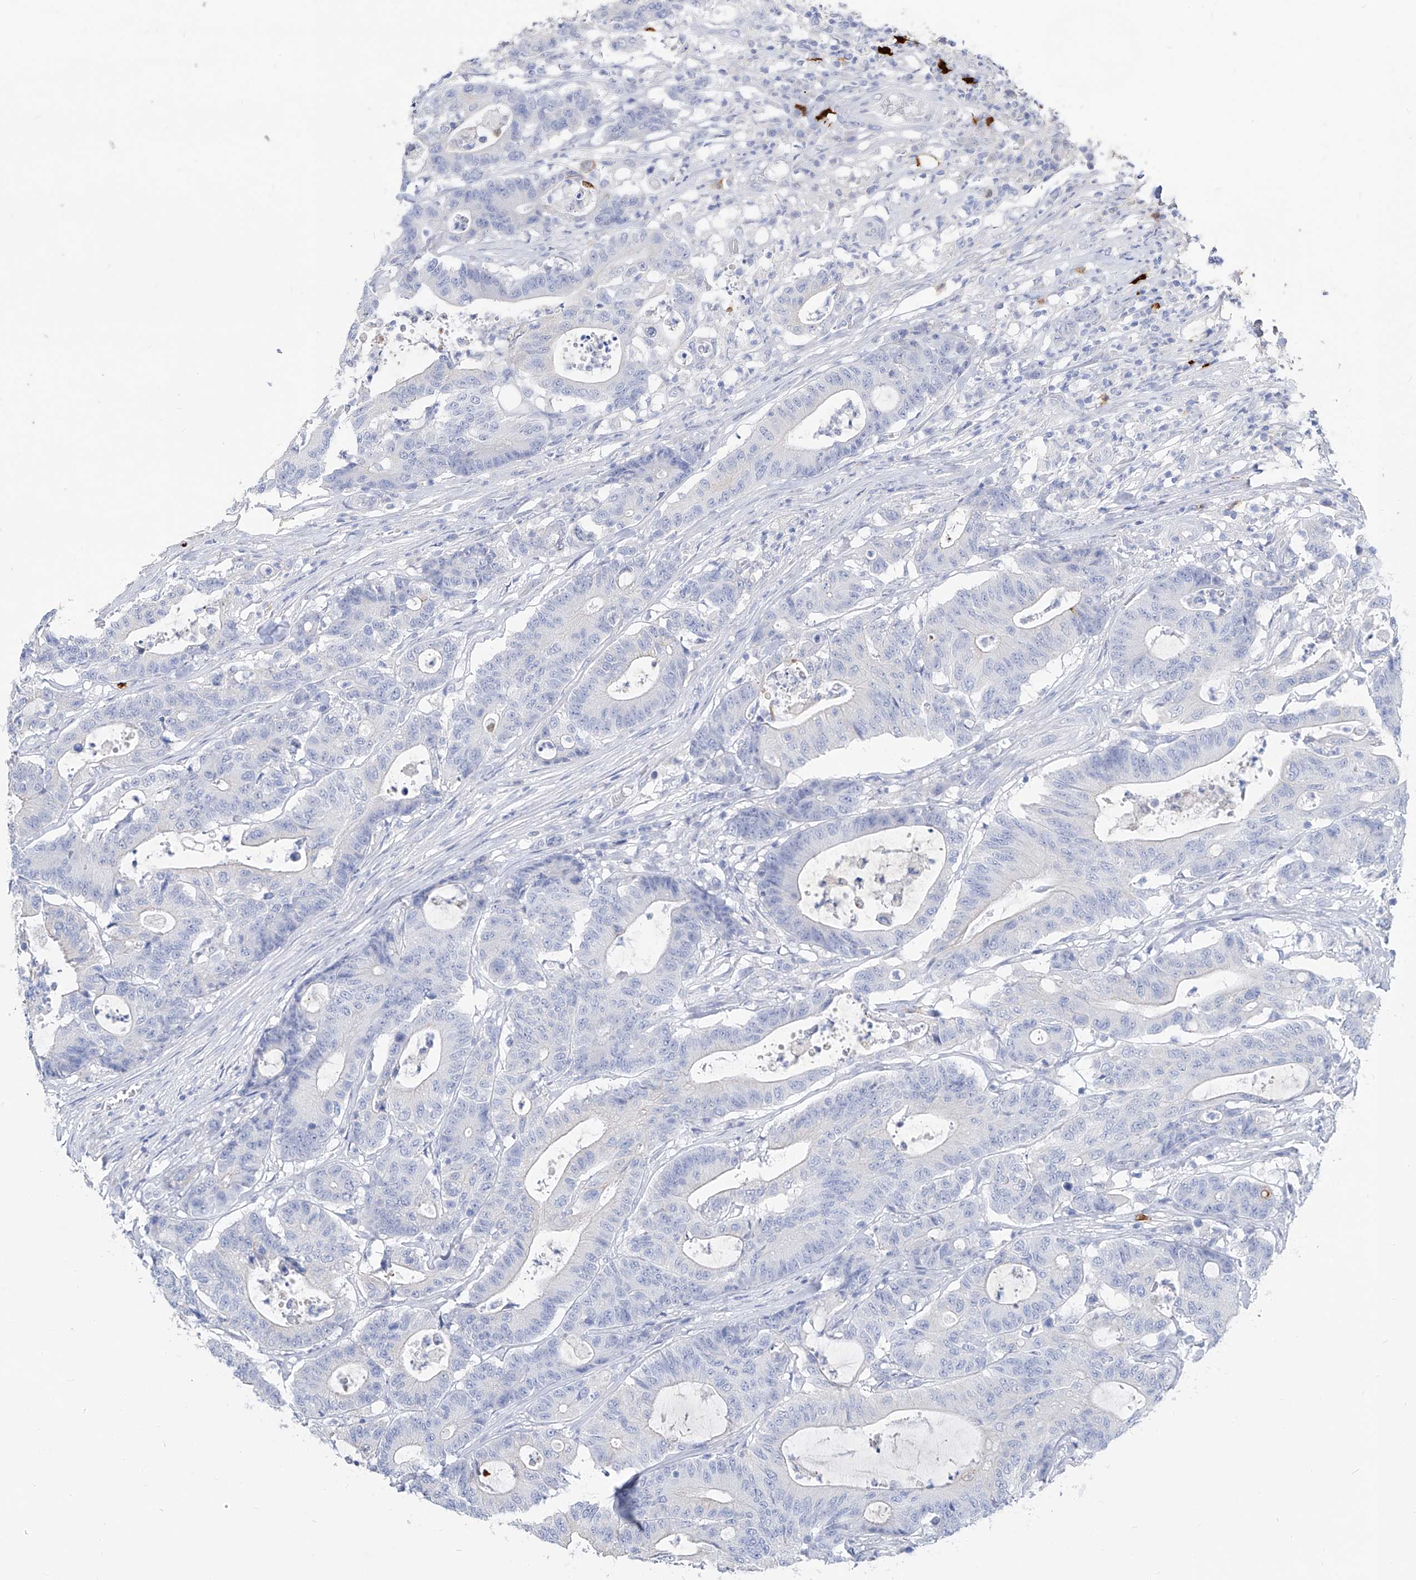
{"staining": {"intensity": "negative", "quantity": "none", "location": "none"}, "tissue": "colorectal cancer", "cell_type": "Tumor cells", "image_type": "cancer", "snomed": [{"axis": "morphology", "description": "Adenocarcinoma, NOS"}, {"axis": "topography", "description": "Colon"}], "caption": "The micrograph displays no staining of tumor cells in colorectal cancer. (Brightfield microscopy of DAB (3,3'-diaminobenzidine) immunohistochemistry at high magnification).", "gene": "FRS3", "patient": {"sex": "female", "age": 84}}